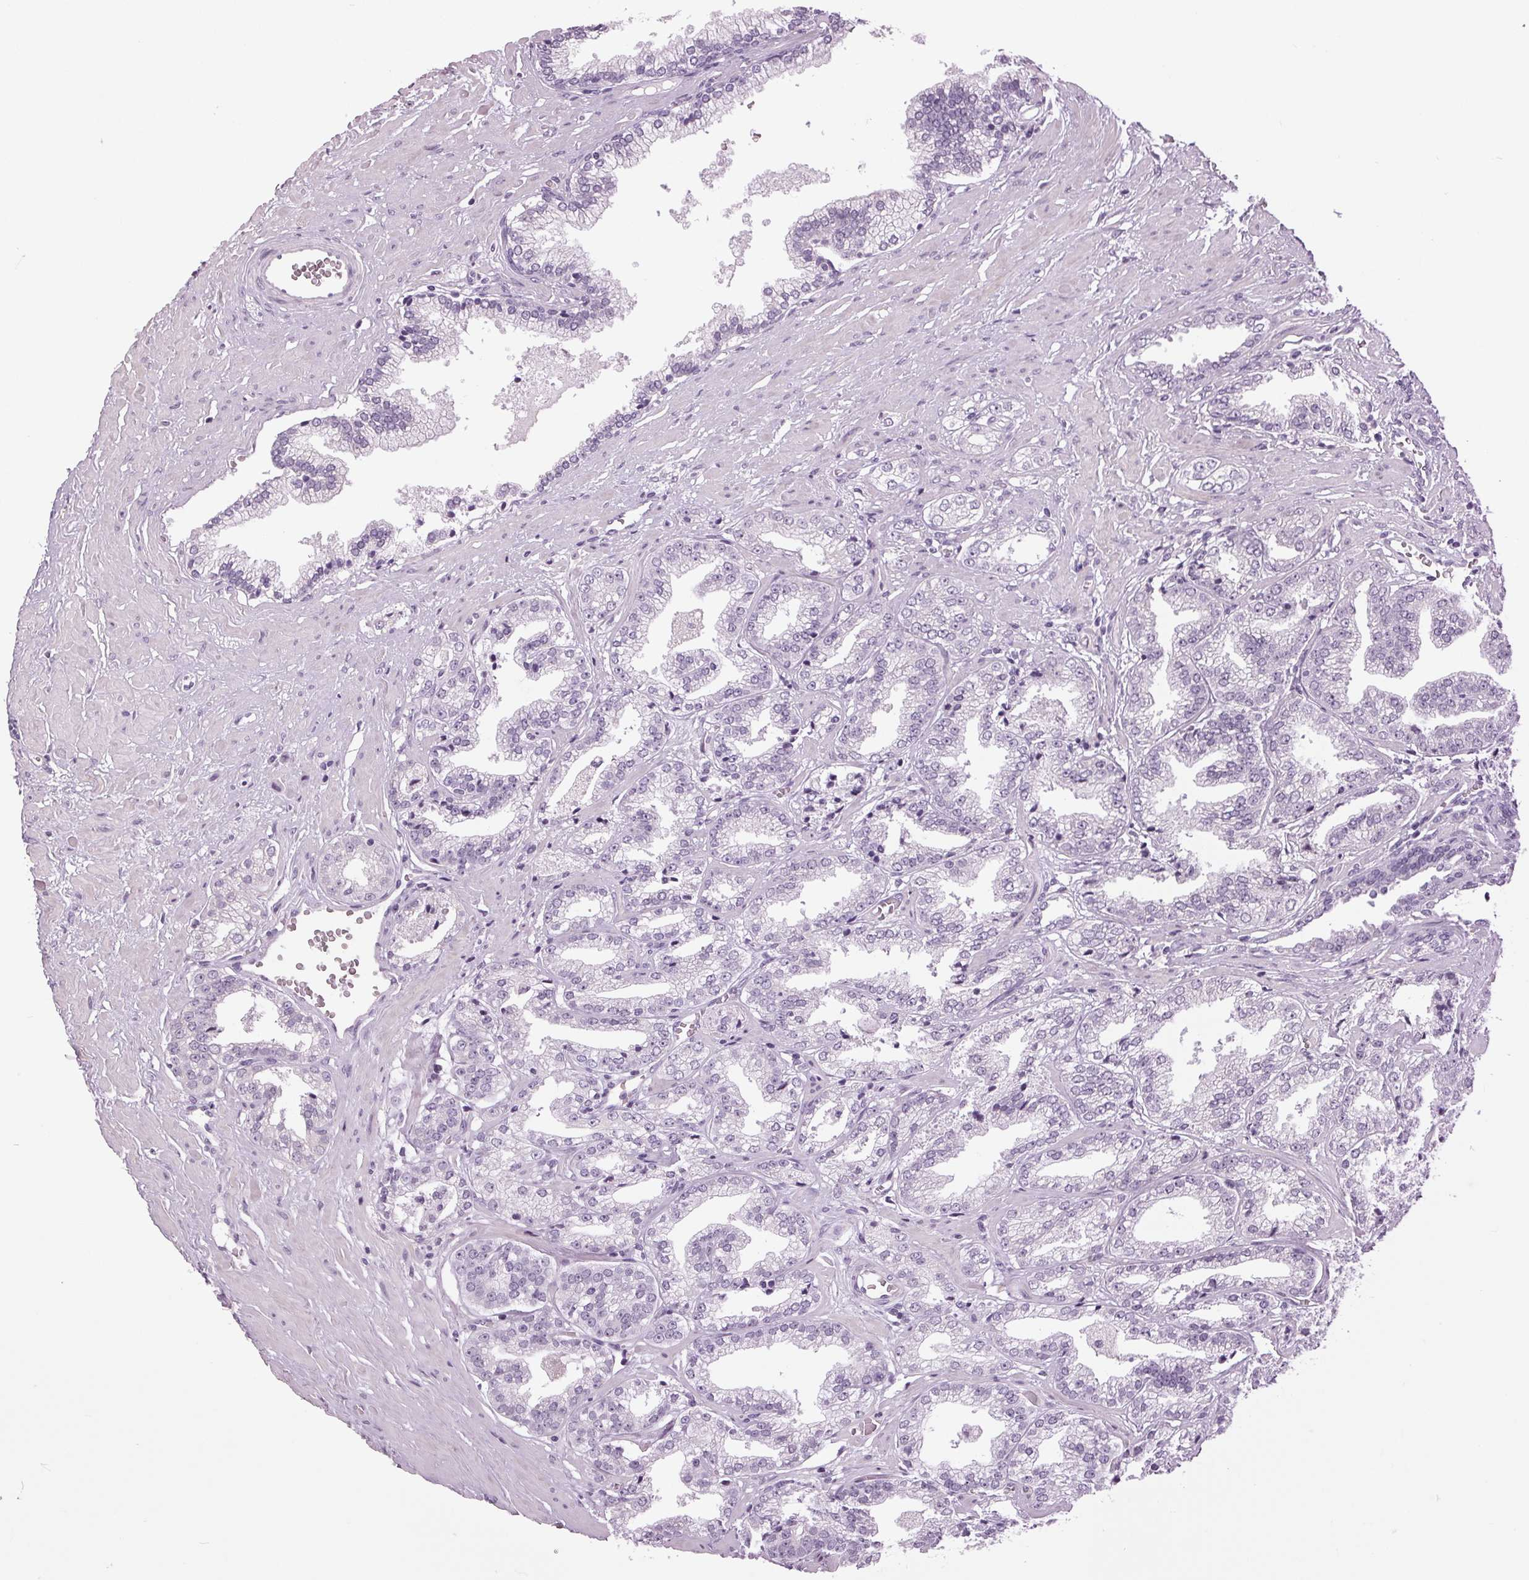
{"staining": {"intensity": "negative", "quantity": "none", "location": "none"}, "tissue": "prostate cancer", "cell_type": "Tumor cells", "image_type": "cancer", "snomed": [{"axis": "morphology", "description": "Adenocarcinoma, Low grade"}, {"axis": "topography", "description": "Prostate"}], "caption": "Tumor cells show no significant expression in prostate cancer (adenocarcinoma (low-grade)).", "gene": "DNAH12", "patient": {"sex": "male", "age": 60}}